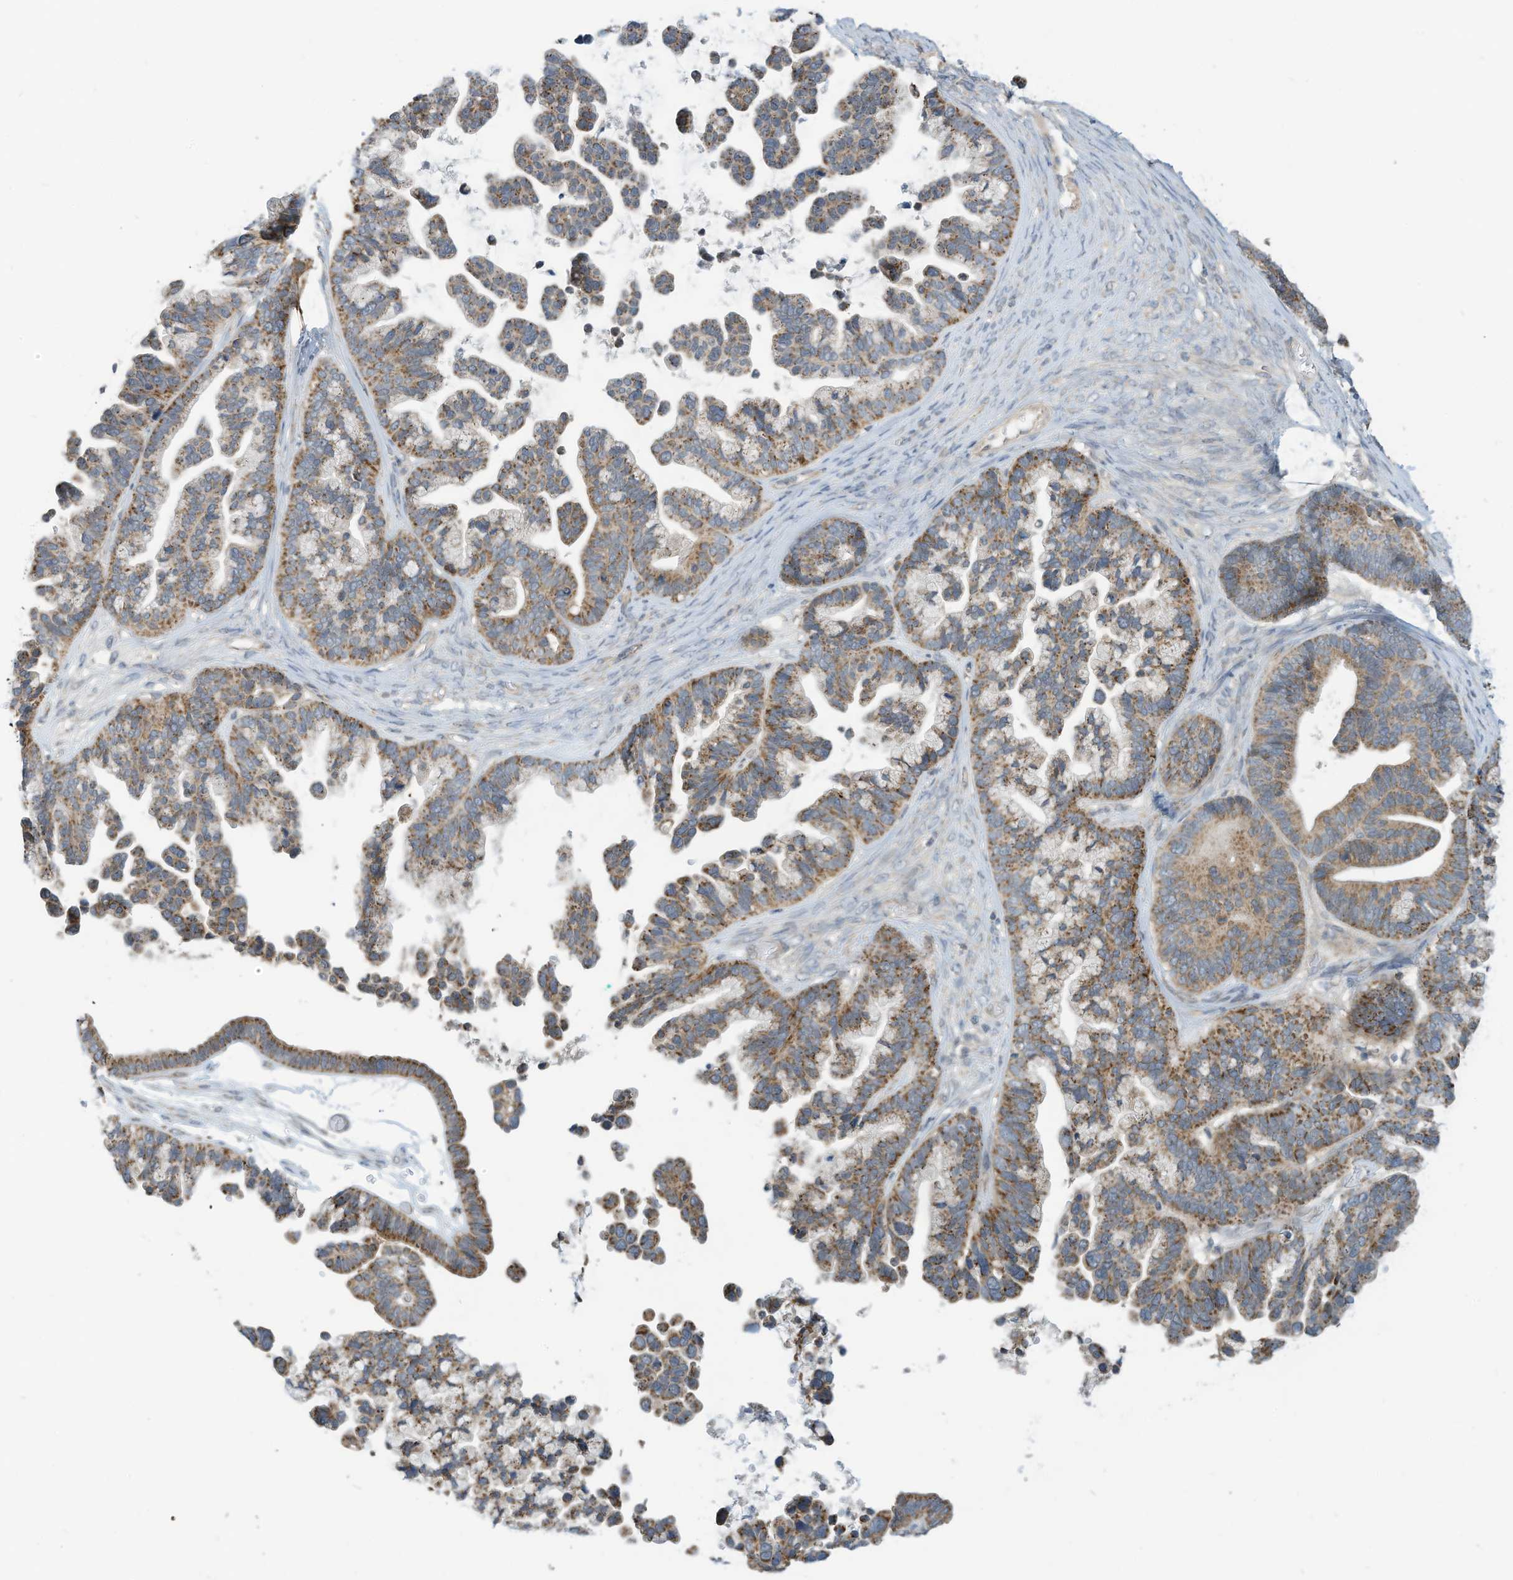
{"staining": {"intensity": "moderate", "quantity": ">75%", "location": "cytoplasmic/membranous"}, "tissue": "ovarian cancer", "cell_type": "Tumor cells", "image_type": "cancer", "snomed": [{"axis": "morphology", "description": "Cystadenocarcinoma, serous, NOS"}, {"axis": "topography", "description": "Ovary"}], "caption": "The immunohistochemical stain shows moderate cytoplasmic/membranous expression in tumor cells of ovarian serous cystadenocarcinoma tissue.", "gene": "SCGB1D2", "patient": {"sex": "female", "age": 56}}